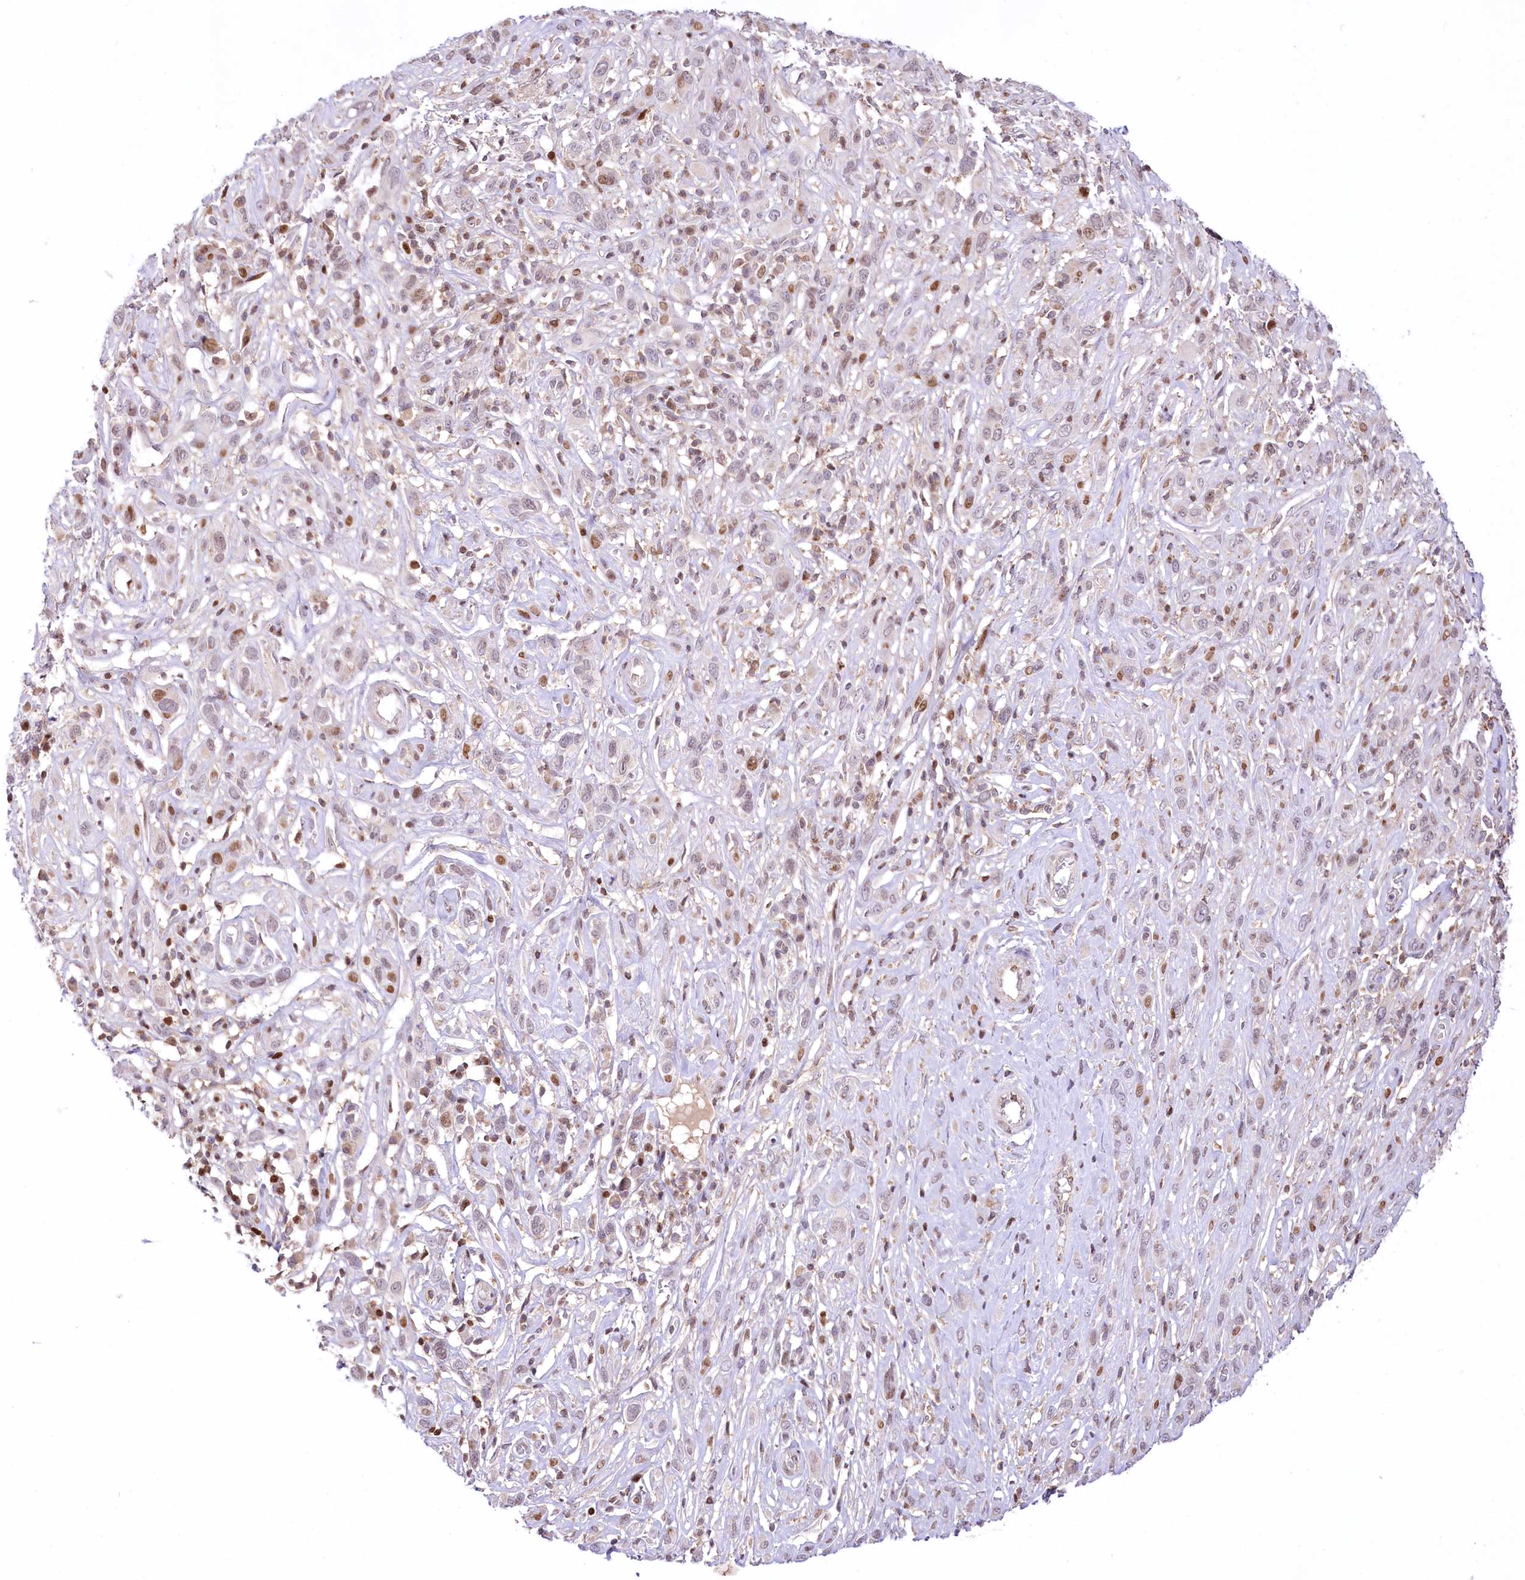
{"staining": {"intensity": "weak", "quantity": "25%-75%", "location": "cytoplasmic/membranous"}, "tissue": "melanoma", "cell_type": "Tumor cells", "image_type": "cancer", "snomed": [{"axis": "morphology", "description": "Malignant melanoma, NOS"}, {"axis": "topography", "description": "Skin of trunk"}], "caption": "An image of human melanoma stained for a protein shows weak cytoplasmic/membranous brown staining in tumor cells.", "gene": "ZFYVE27", "patient": {"sex": "male", "age": 71}}